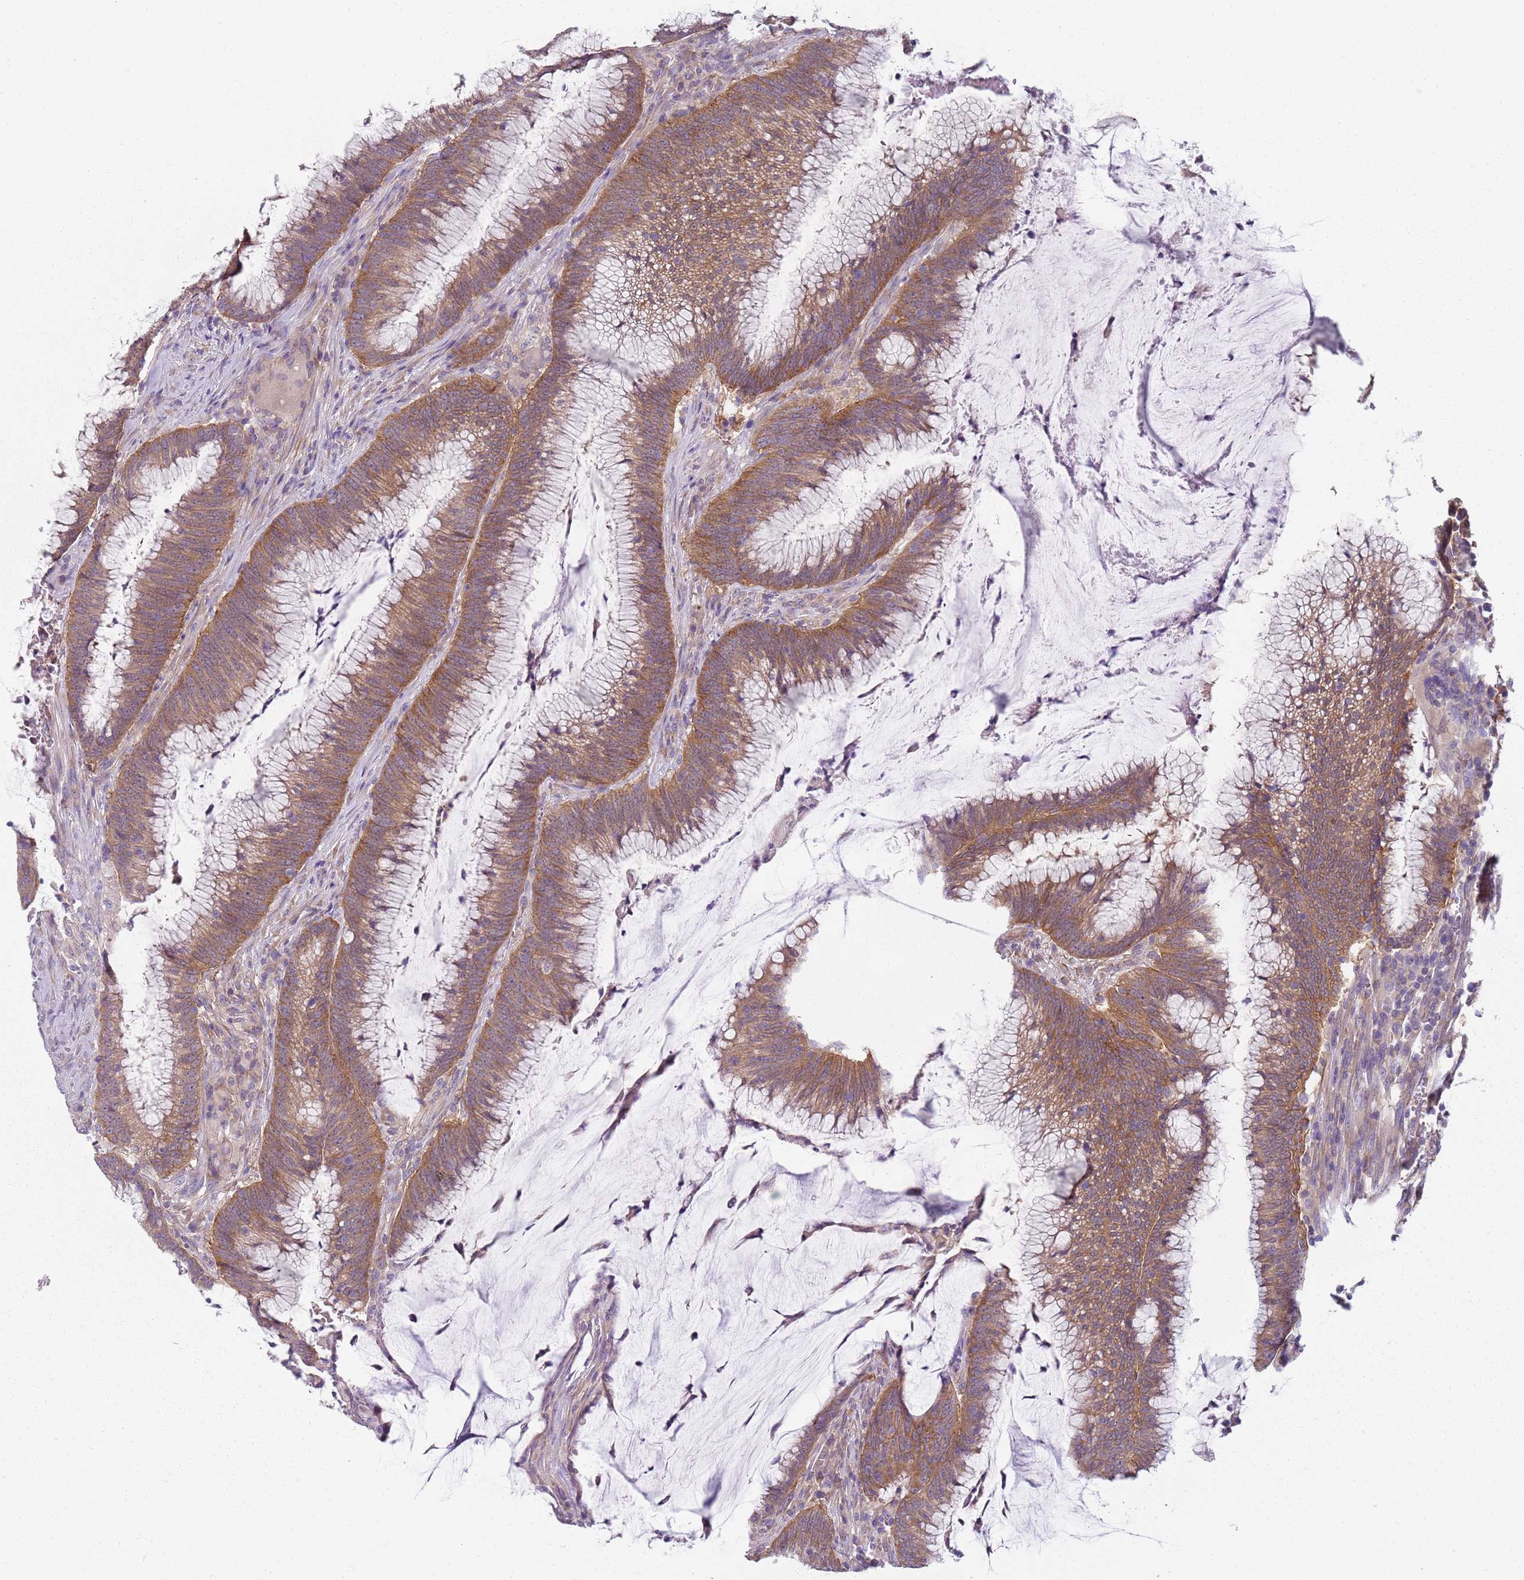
{"staining": {"intensity": "moderate", "quantity": ">75%", "location": "cytoplasmic/membranous"}, "tissue": "colorectal cancer", "cell_type": "Tumor cells", "image_type": "cancer", "snomed": [{"axis": "morphology", "description": "Adenocarcinoma, NOS"}, {"axis": "topography", "description": "Rectum"}], "caption": "Human colorectal cancer (adenocarcinoma) stained with a protein marker reveals moderate staining in tumor cells.", "gene": "SLC26A6", "patient": {"sex": "female", "age": 77}}